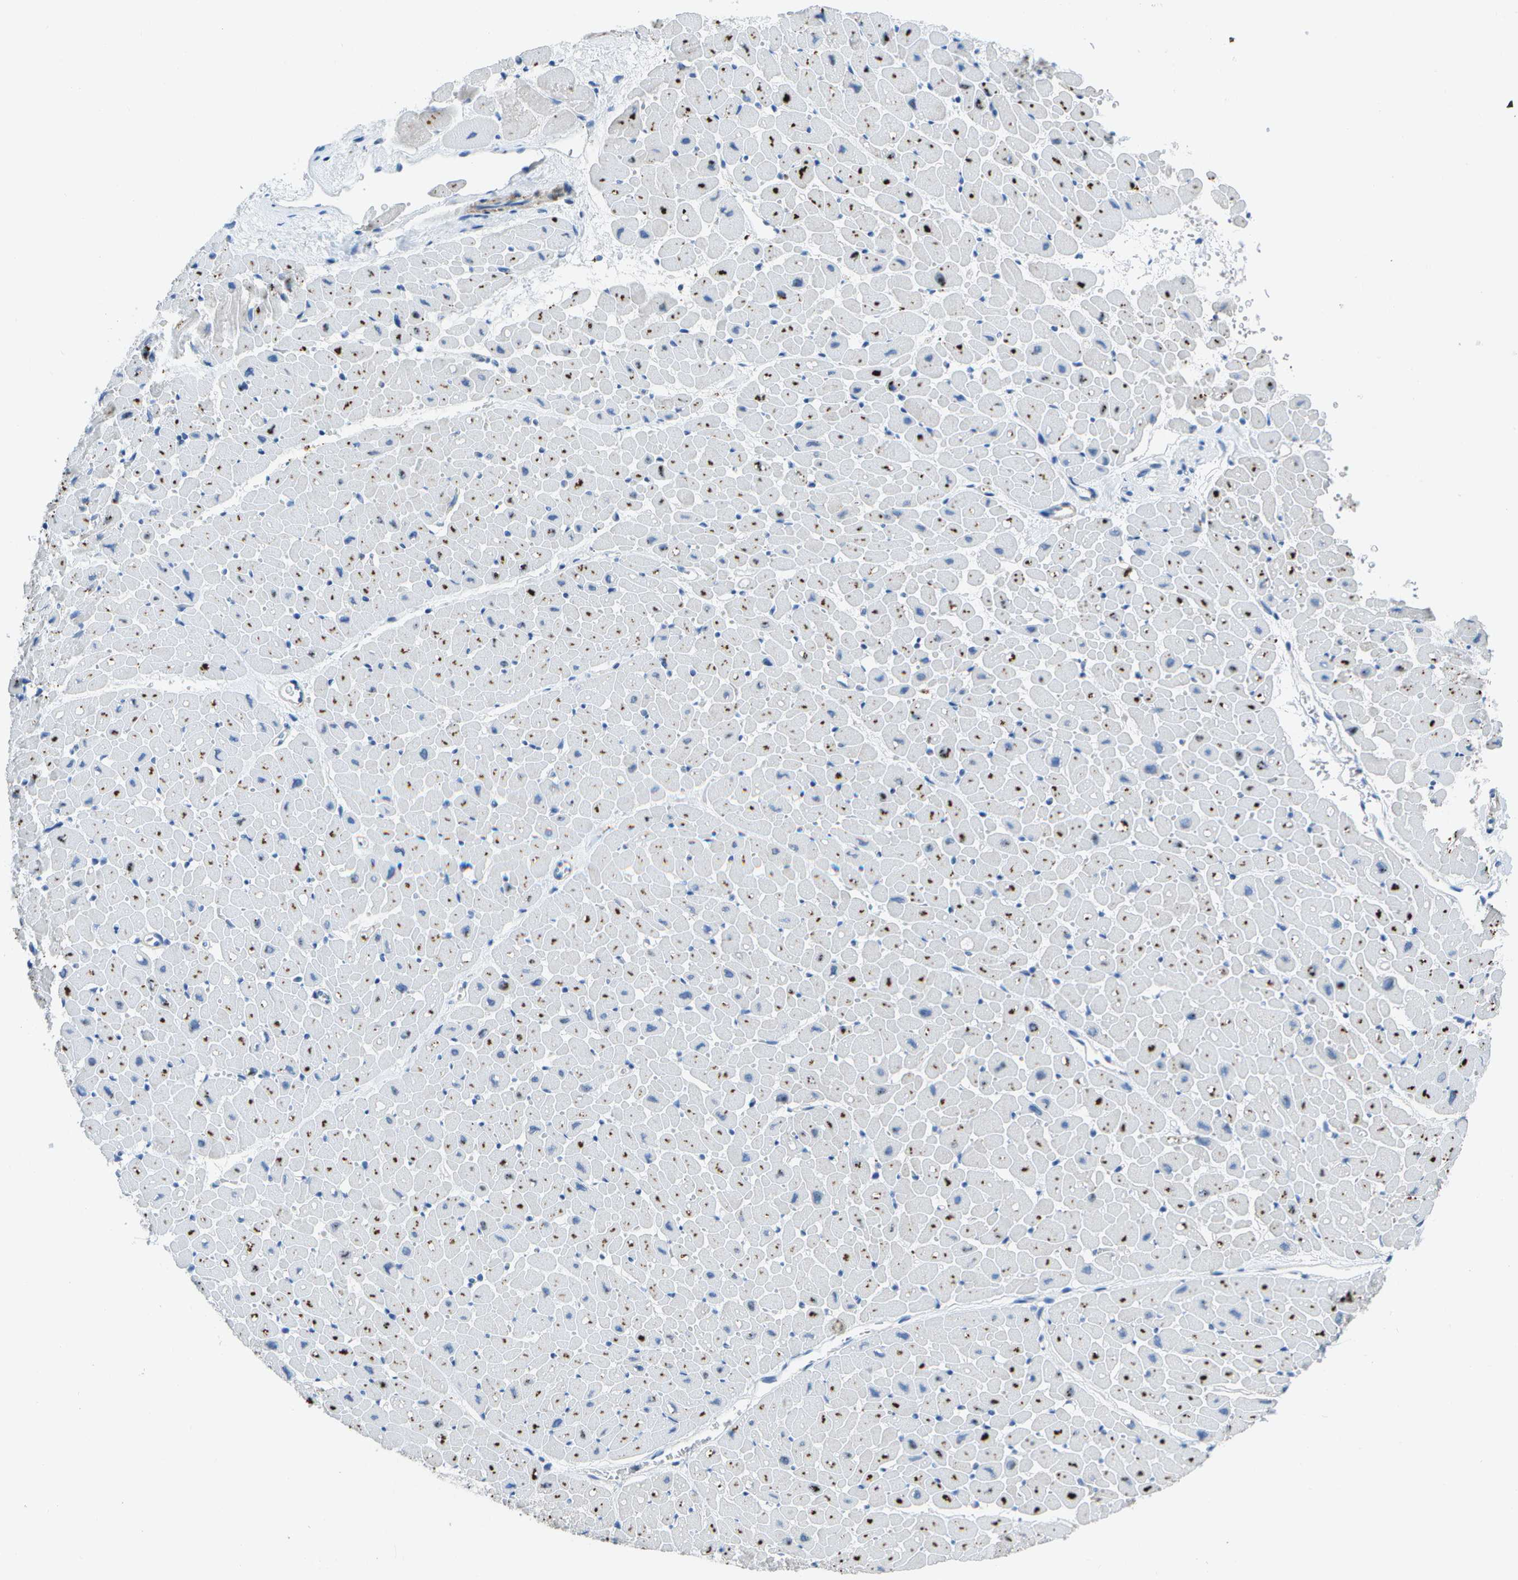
{"staining": {"intensity": "negative", "quantity": "none", "location": "none"}, "tissue": "heart muscle", "cell_type": "Cardiomyocytes", "image_type": "normal", "snomed": [{"axis": "morphology", "description": "Normal tissue, NOS"}, {"axis": "topography", "description": "Heart"}], "caption": "Immunohistochemistry histopathology image of normal human heart muscle stained for a protein (brown), which shows no expression in cardiomyocytes.", "gene": "DCT", "patient": {"sex": "male", "age": 45}}